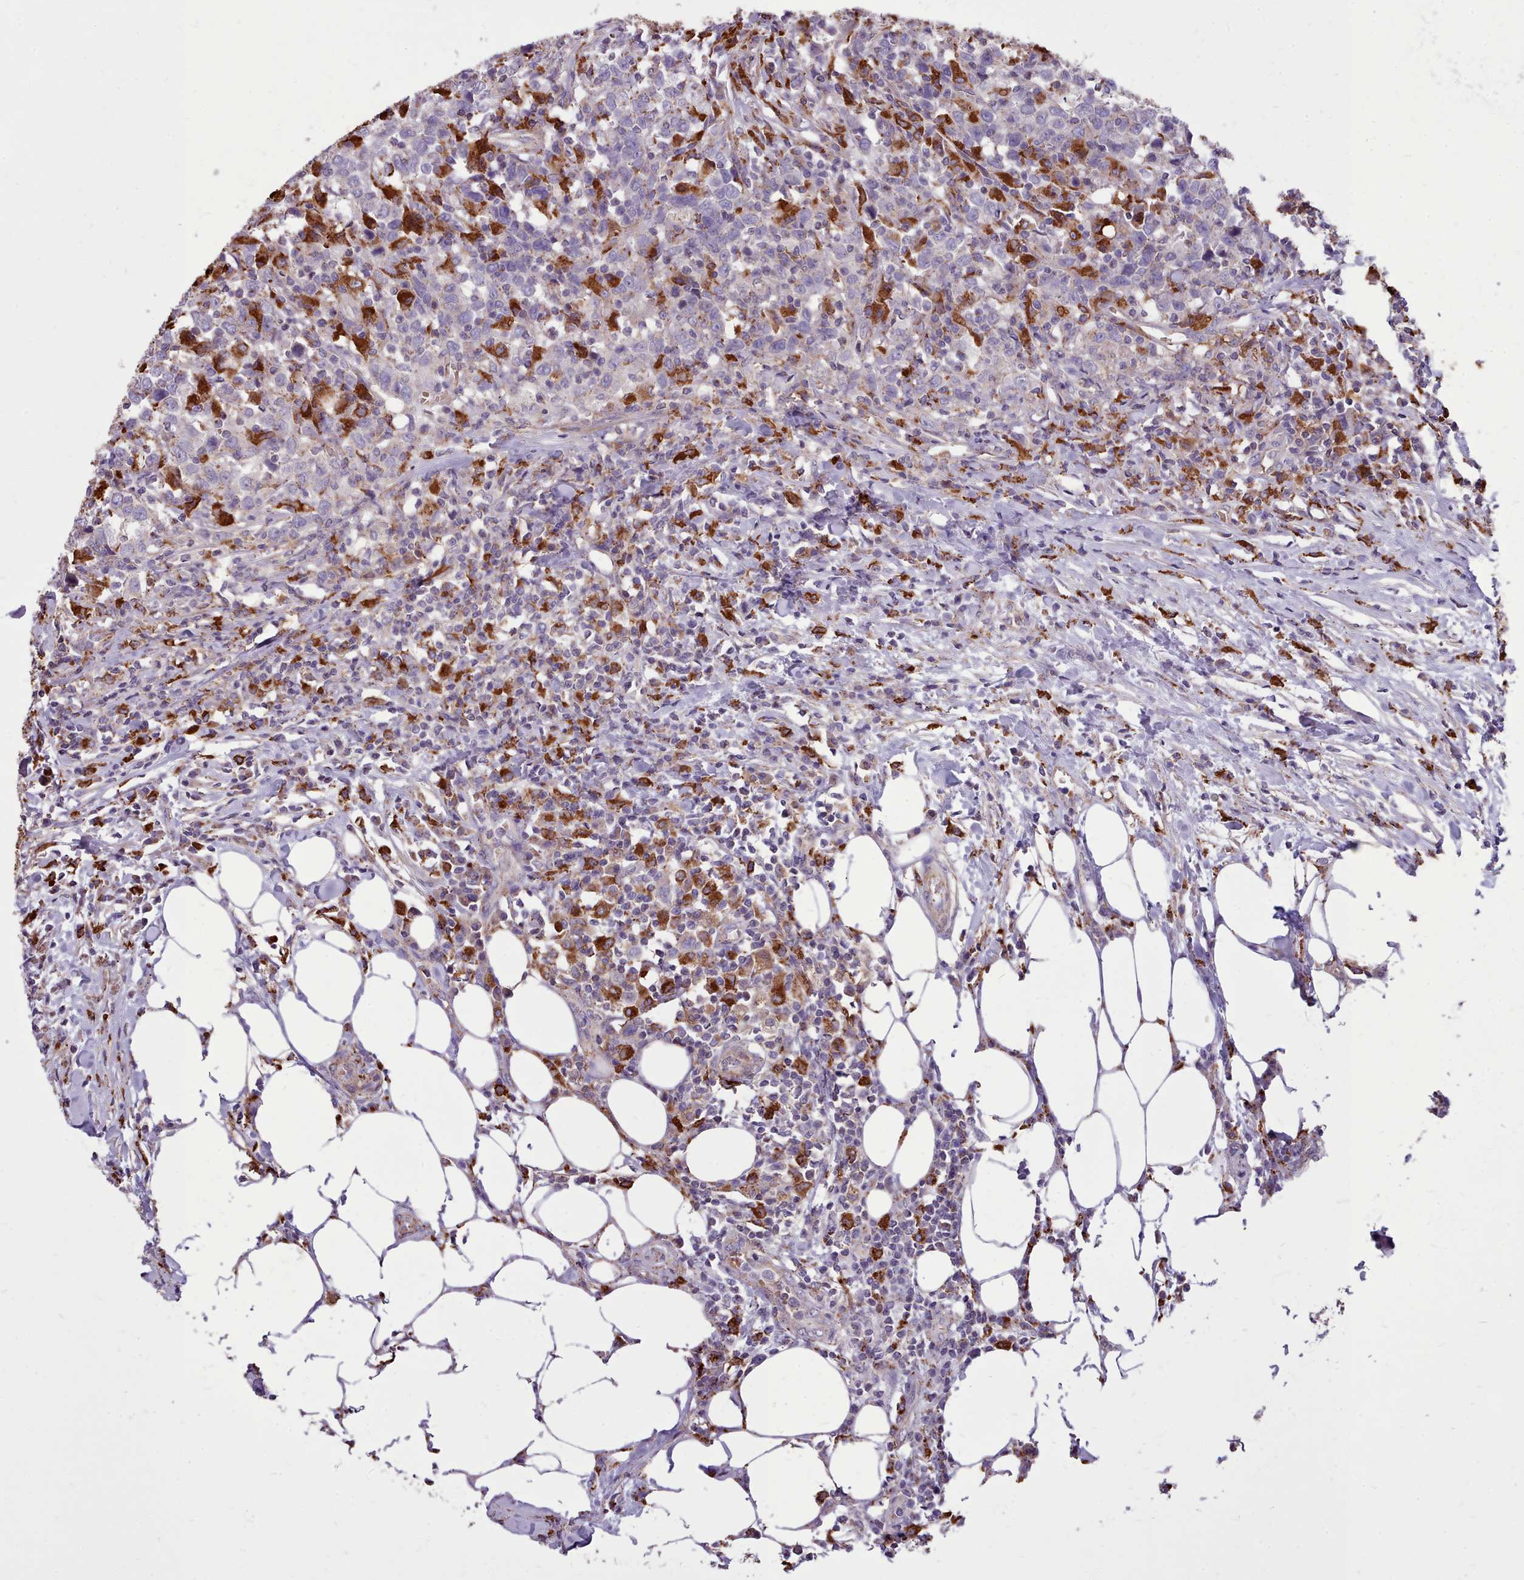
{"staining": {"intensity": "negative", "quantity": "none", "location": "none"}, "tissue": "urothelial cancer", "cell_type": "Tumor cells", "image_type": "cancer", "snomed": [{"axis": "morphology", "description": "Urothelial carcinoma, High grade"}, {"axis": "topography", "description": "Urinary bladder"}], "caption": "There is no significant staining in tumor cells of urothelial cancer. Nuclei are stained in blue.", "gene": "PACSIN3", "patient": {"sex": "male", "age": 61}}